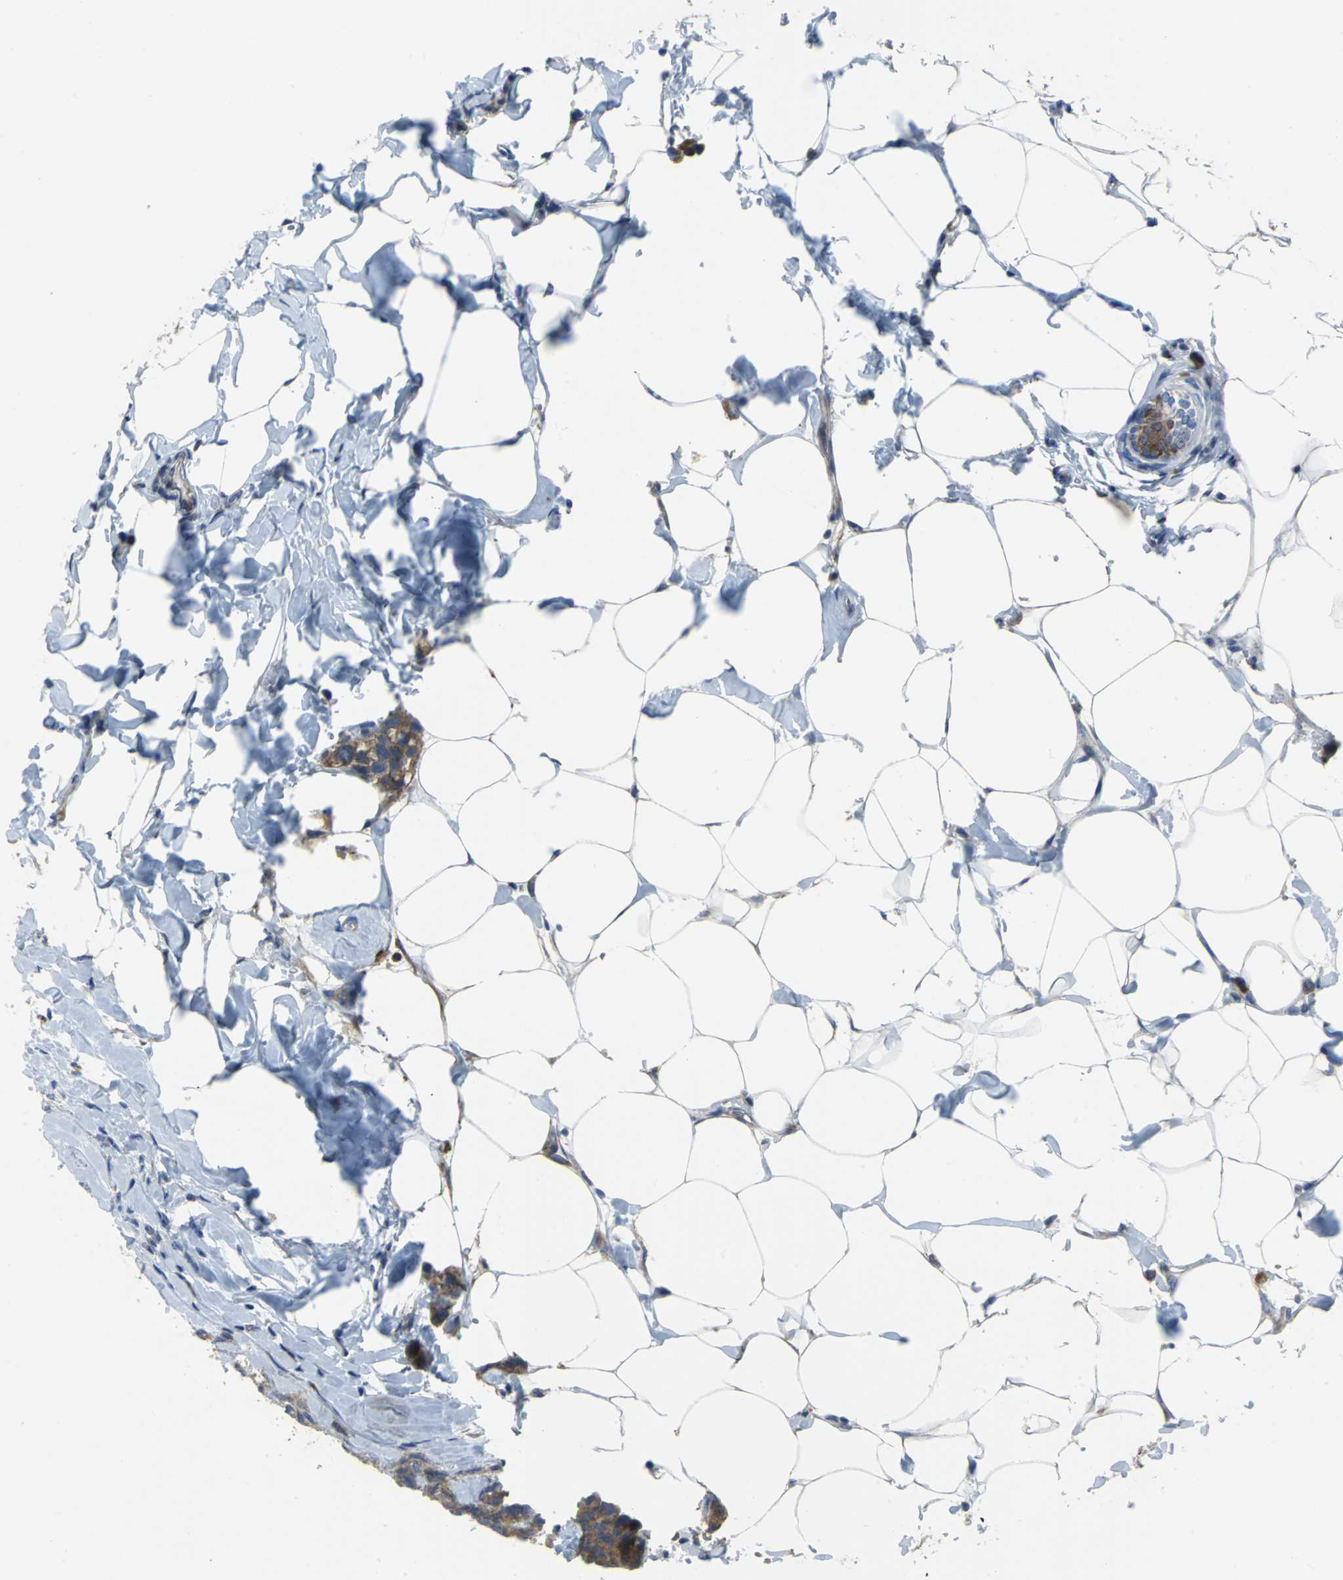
{"staining": {"intensity": "moderate", "quantity": ">75%", "location": "cytoplasmic/membranous"}, "tissue": "breast cancer", "cell_type": "Tumor cells", "image_type": "cancer", "snomed": [{"axis": "morphology", "description": "Normal tissue, NOS"}, {"axis": "morphology", "description": "Duct carcinoma"}, {"axis": "topography", "description": "Breast"}], "caption": "Immunohistochemical staining of breast invasive ductal carcinoma reveals medium levels of moderate cytoplasmic/membranous positivity in about >75% of tumor cells.", "gene": "EIF5A", "patient": {"sex": "female", "age": 50}}